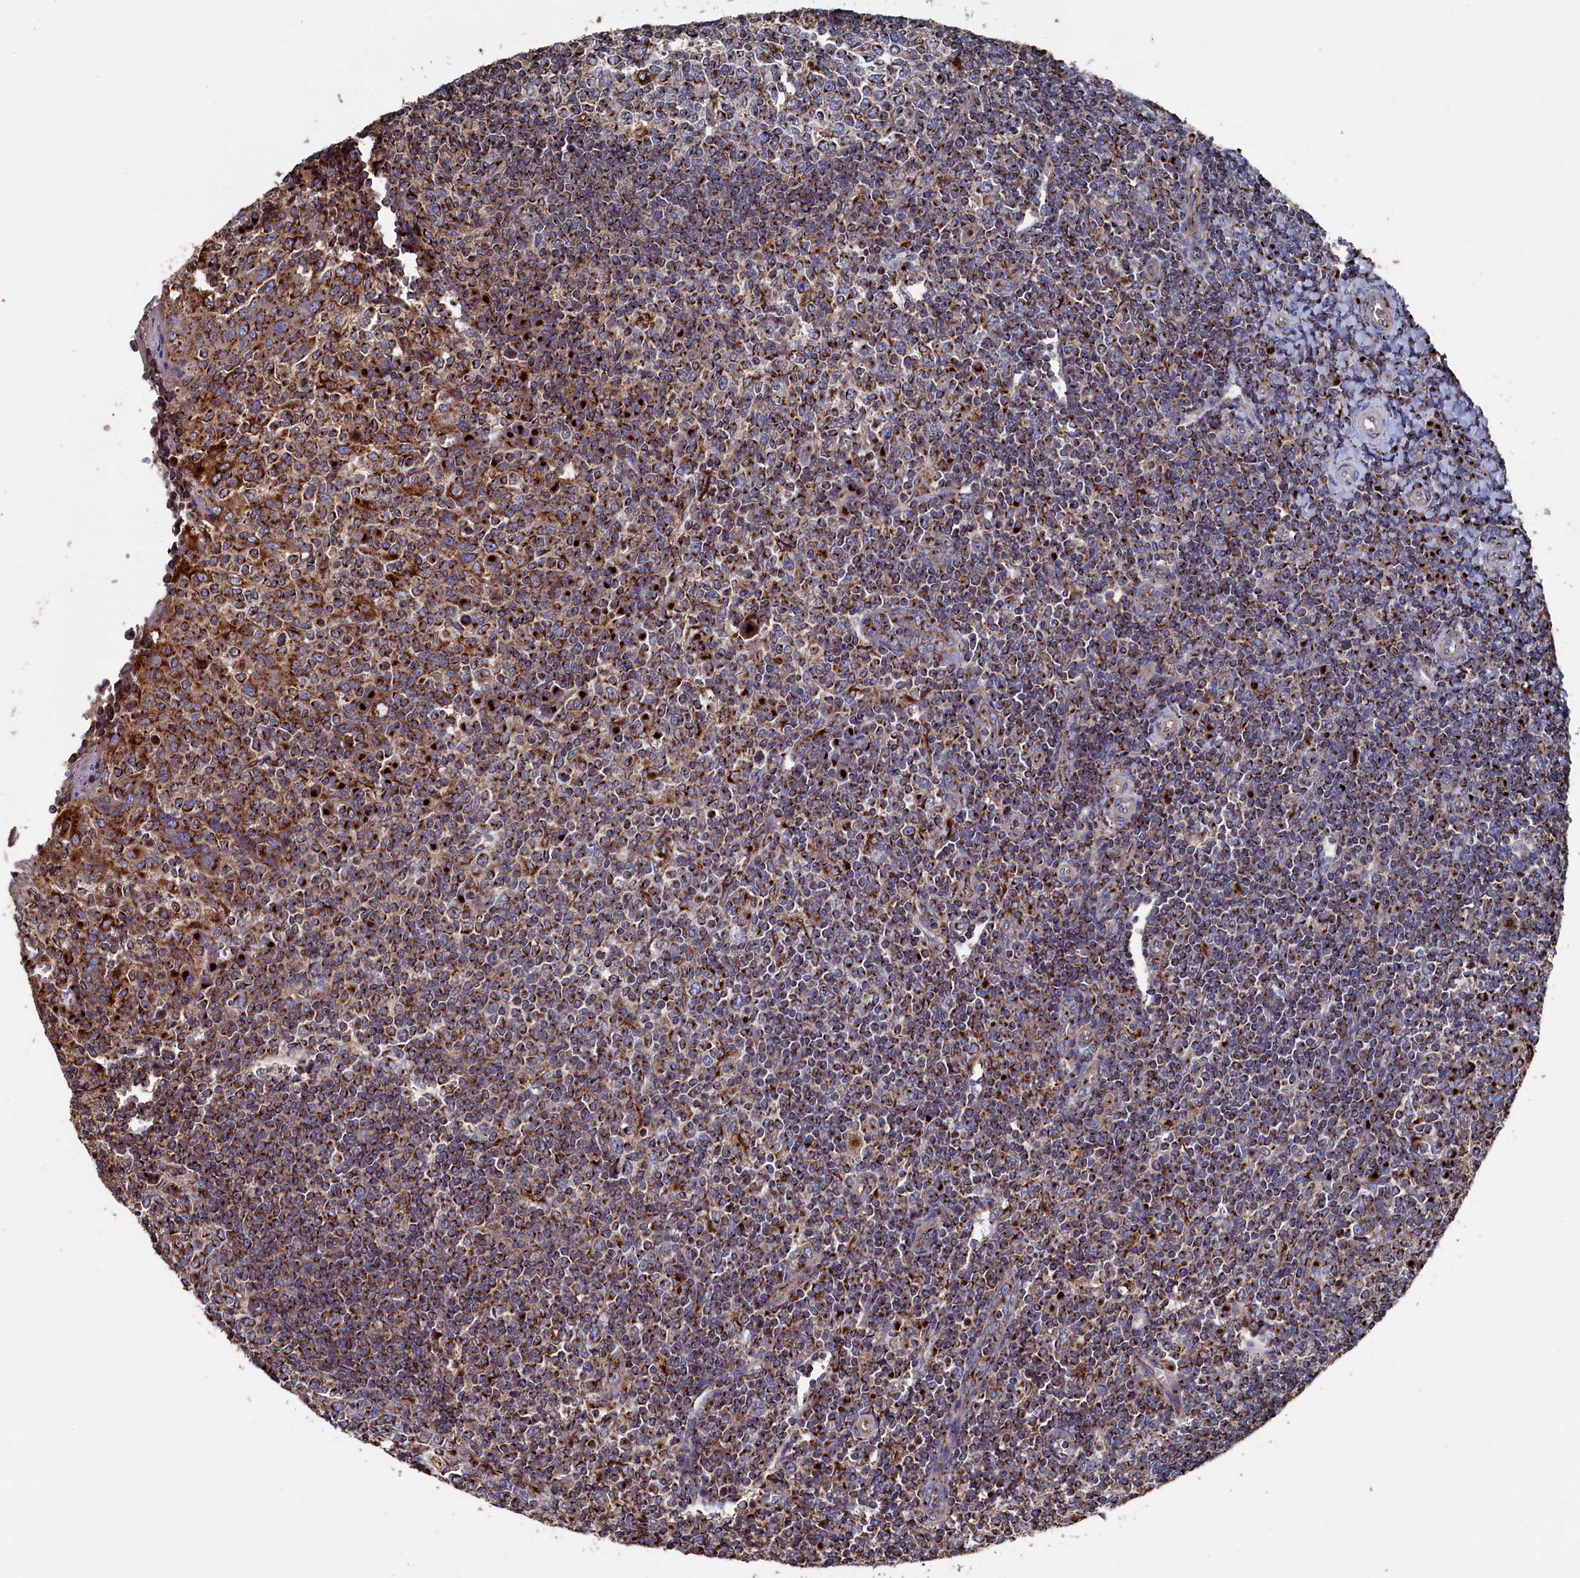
{"staining": {"intensity": "strong", "quantity": "25%-75%", "location": "cytoplasmic/membranous"}, "tissue": "tonsil", "cell_type": "Germinal center cells", "image_type": "normal", "snomed": [{"axis": "morphology", "description": "Normal tissue, NOS"}, {"axis": "topography", "description": "Tonsil"}], "caption": "Protein expression by IHC demonstrates strong cytoplasmic/membranous positivity in approximately 25%-75% of germinal center cells in unremarkable tonsil. (DAB (3,3'-diaminobenzidine) = brown stain, brightfield microscopy at high magnification).", "gene": "PRRC1", "patient": {"sex": "female", "age": 19}}